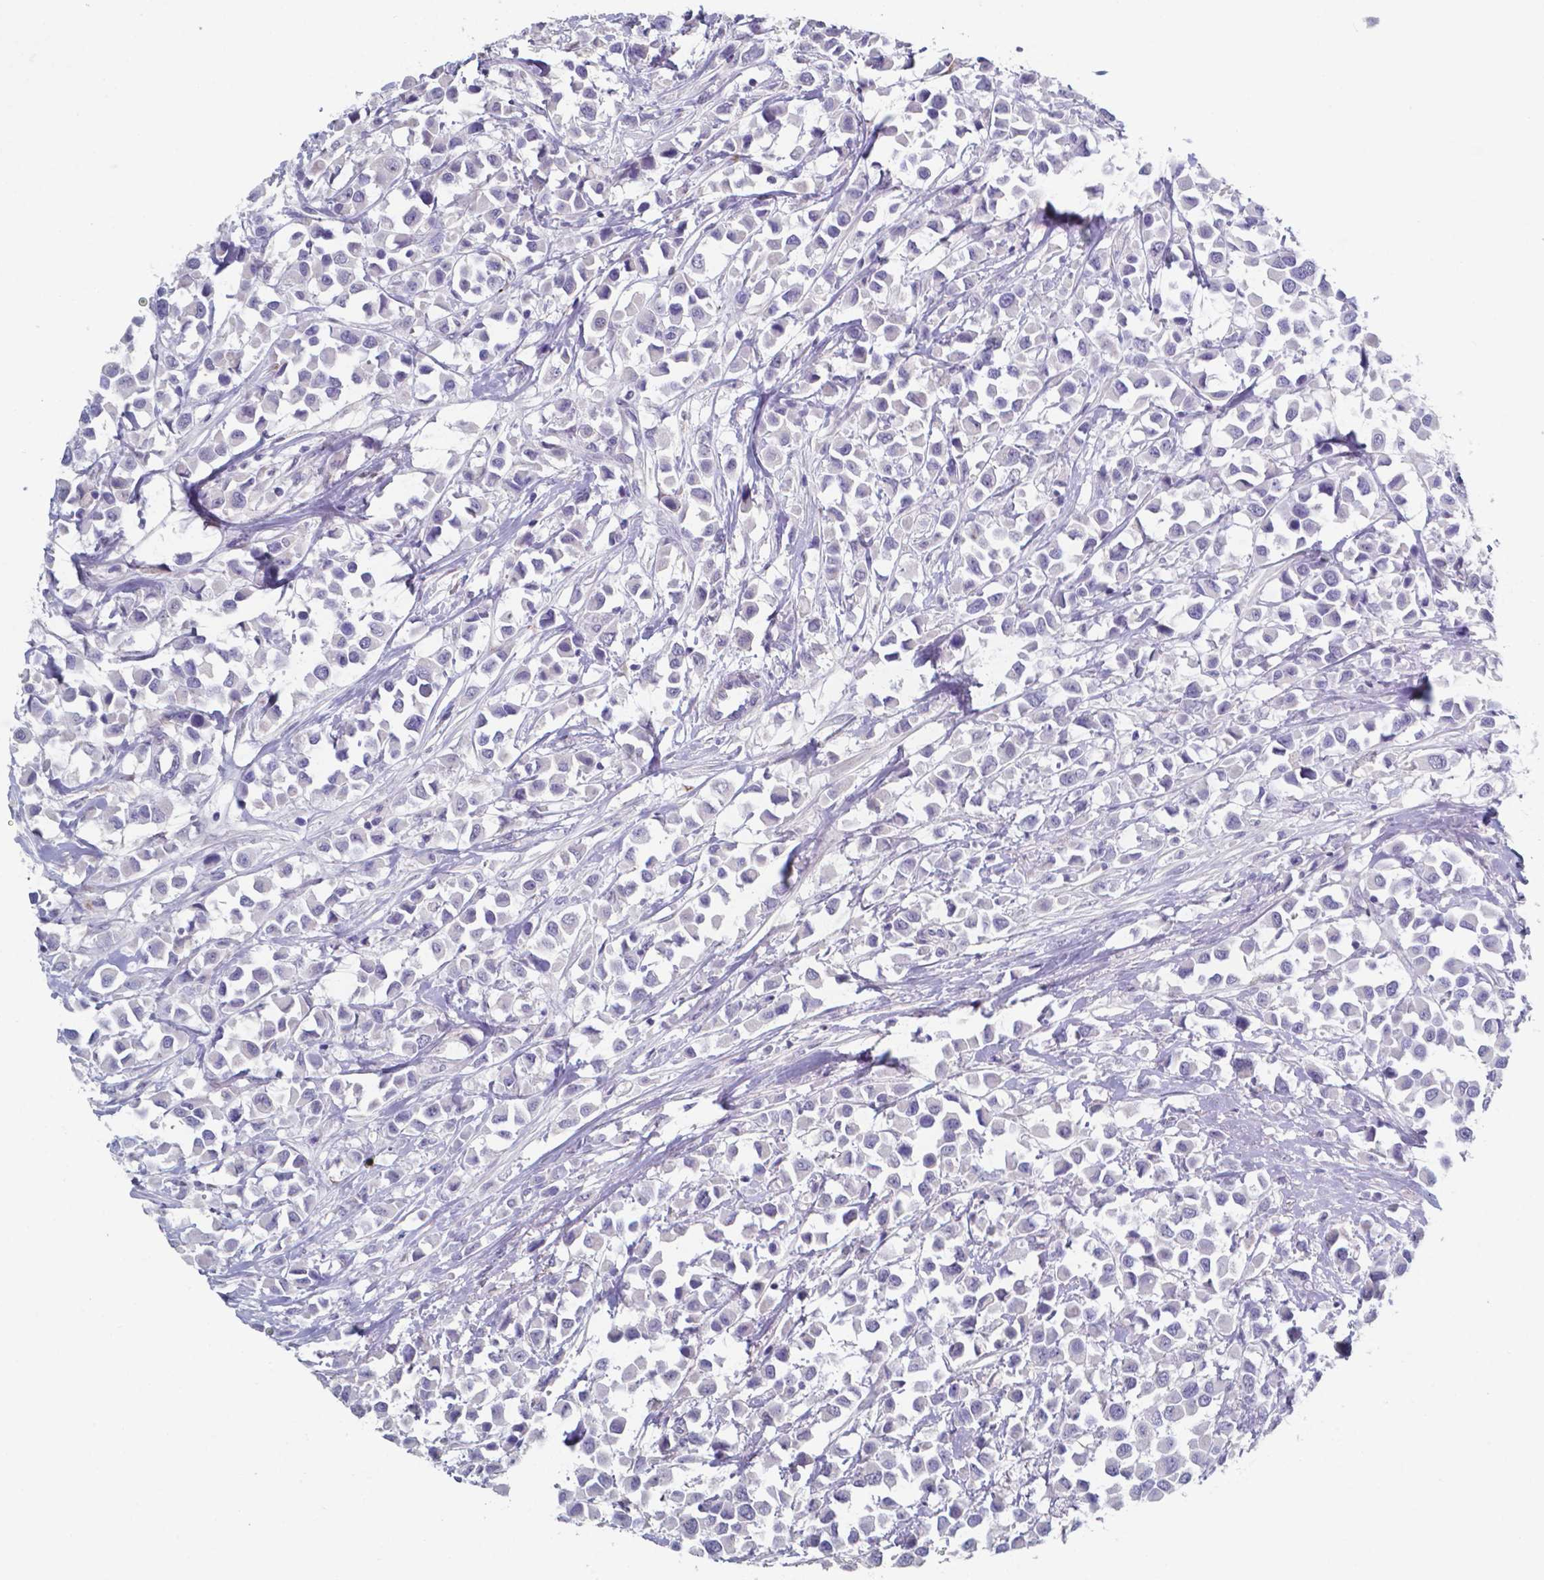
{"staining": {"intensity": "negative", "quantity": "none", "location": "none"}, "tissue": "breast cancer", "cell_type": "Tumor cells", "image_type": "cancer", "snomed": [{"axis": "morphology", "description": "Duct carcinoma"}, {"axis": "topography", "description": "Breast"}], "caption": "A photomicrograph of invasive ductal carcinoma (breast) stained for a protein demonstrates no brown staining in tumor cells.", "gene": "PLA2R1", "patient": {"sex": "female", "age": 61}}